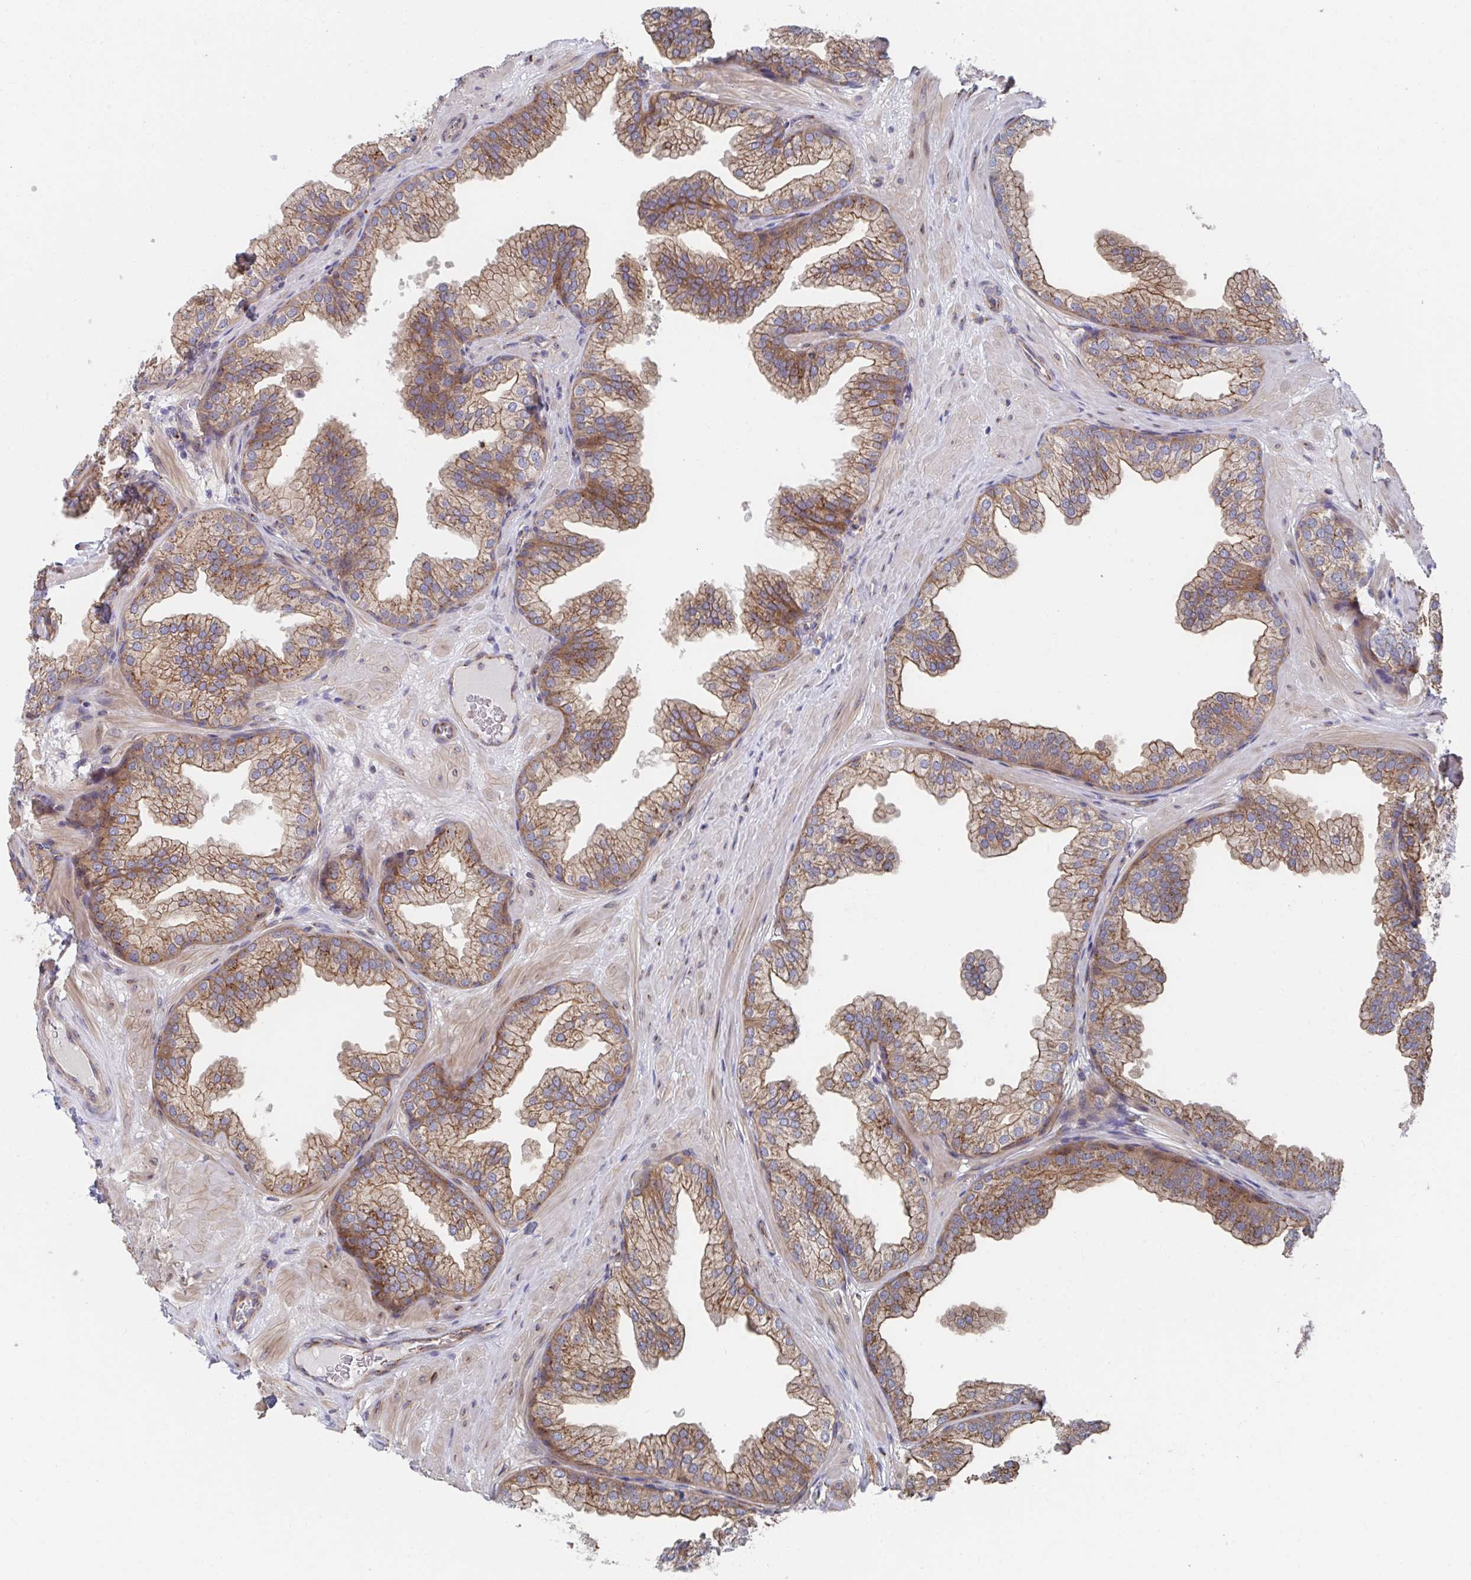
{"staining": {"intensity": "moderate", "quantity": ">75%", "location": "cytoplasmic/membranous"}, "tissue": "prostate", "cell_type": "Glandular cells", "image_type": "normal", "snomed": [{"axis": "morphology", "description": "Normal tissue, NOS"}, {"axis": "topography", "description": "Prostate"}], "caption": "Immunohistochemistry of unremarkable prostate exhibits medium levels of moderate cytoplasmic/membranous positivity in approximately >75% of glandular cells. Nuclei are stained in blue.", "gene": "FJX1", "patient": {"sex": "male", "age": 37}}